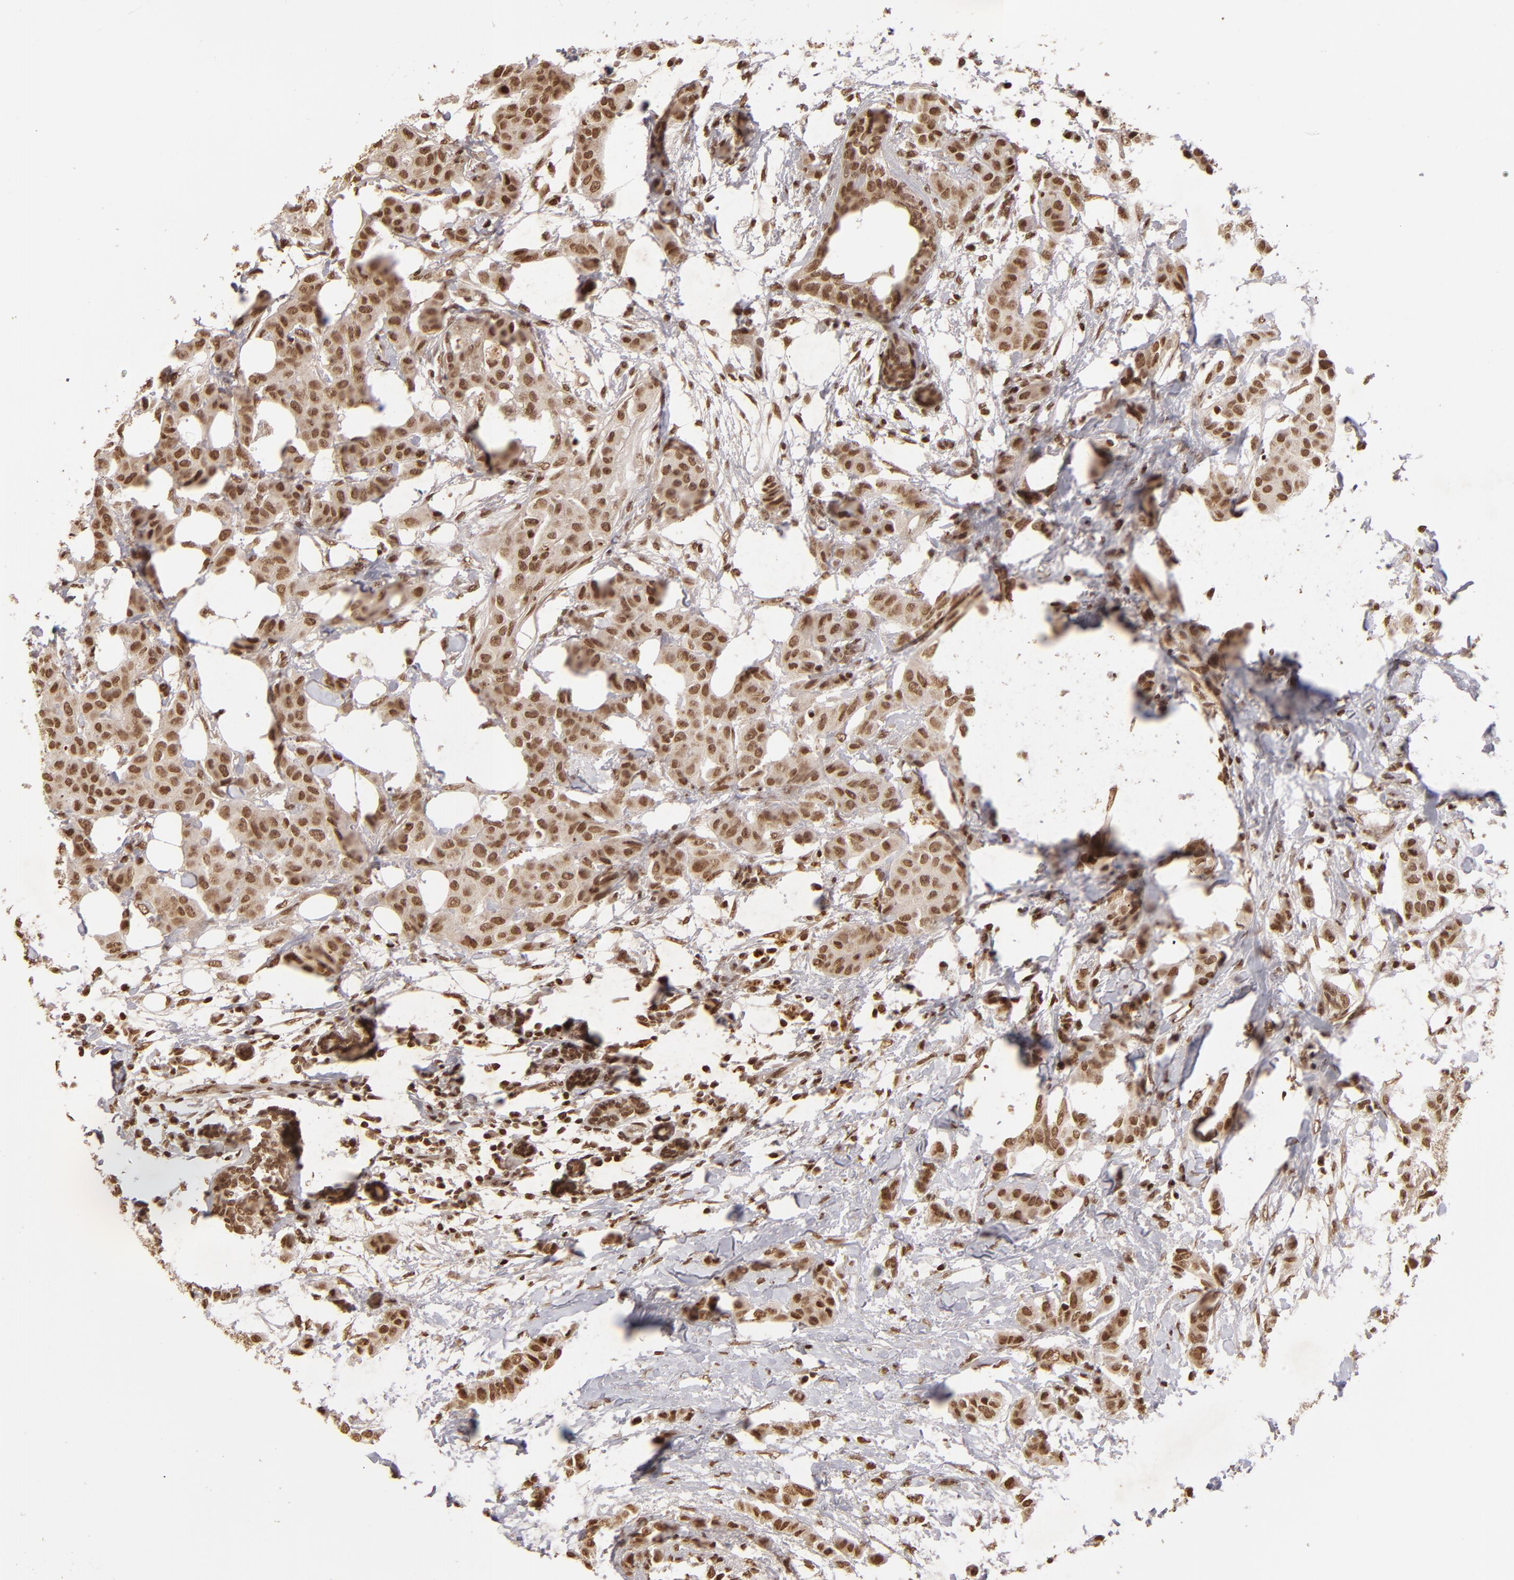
{"staining": {"intensity": "strong", "quantity": ">75%", "location": "cytoplasmic/membranous,nuclear"}, "tissue": "breast cancer", "cell_type": "Tumor cells", "image_type": "cancer", "snomed": [{"axis": "morphology", "description": "Duct carcinoma"}, {"axis": "topography", "description": "Breast"}], "caption": "Immunohistochemical staining of human breast cancer displays strong cytoplasmic/membranous and nuclear protein positivity in about >75% of tumor cells. Ihc stains the protein of interest in brown and the nuclei are stained blue.", "gene": "CUL3", "patient": {"sex": "female", "age": 40}}